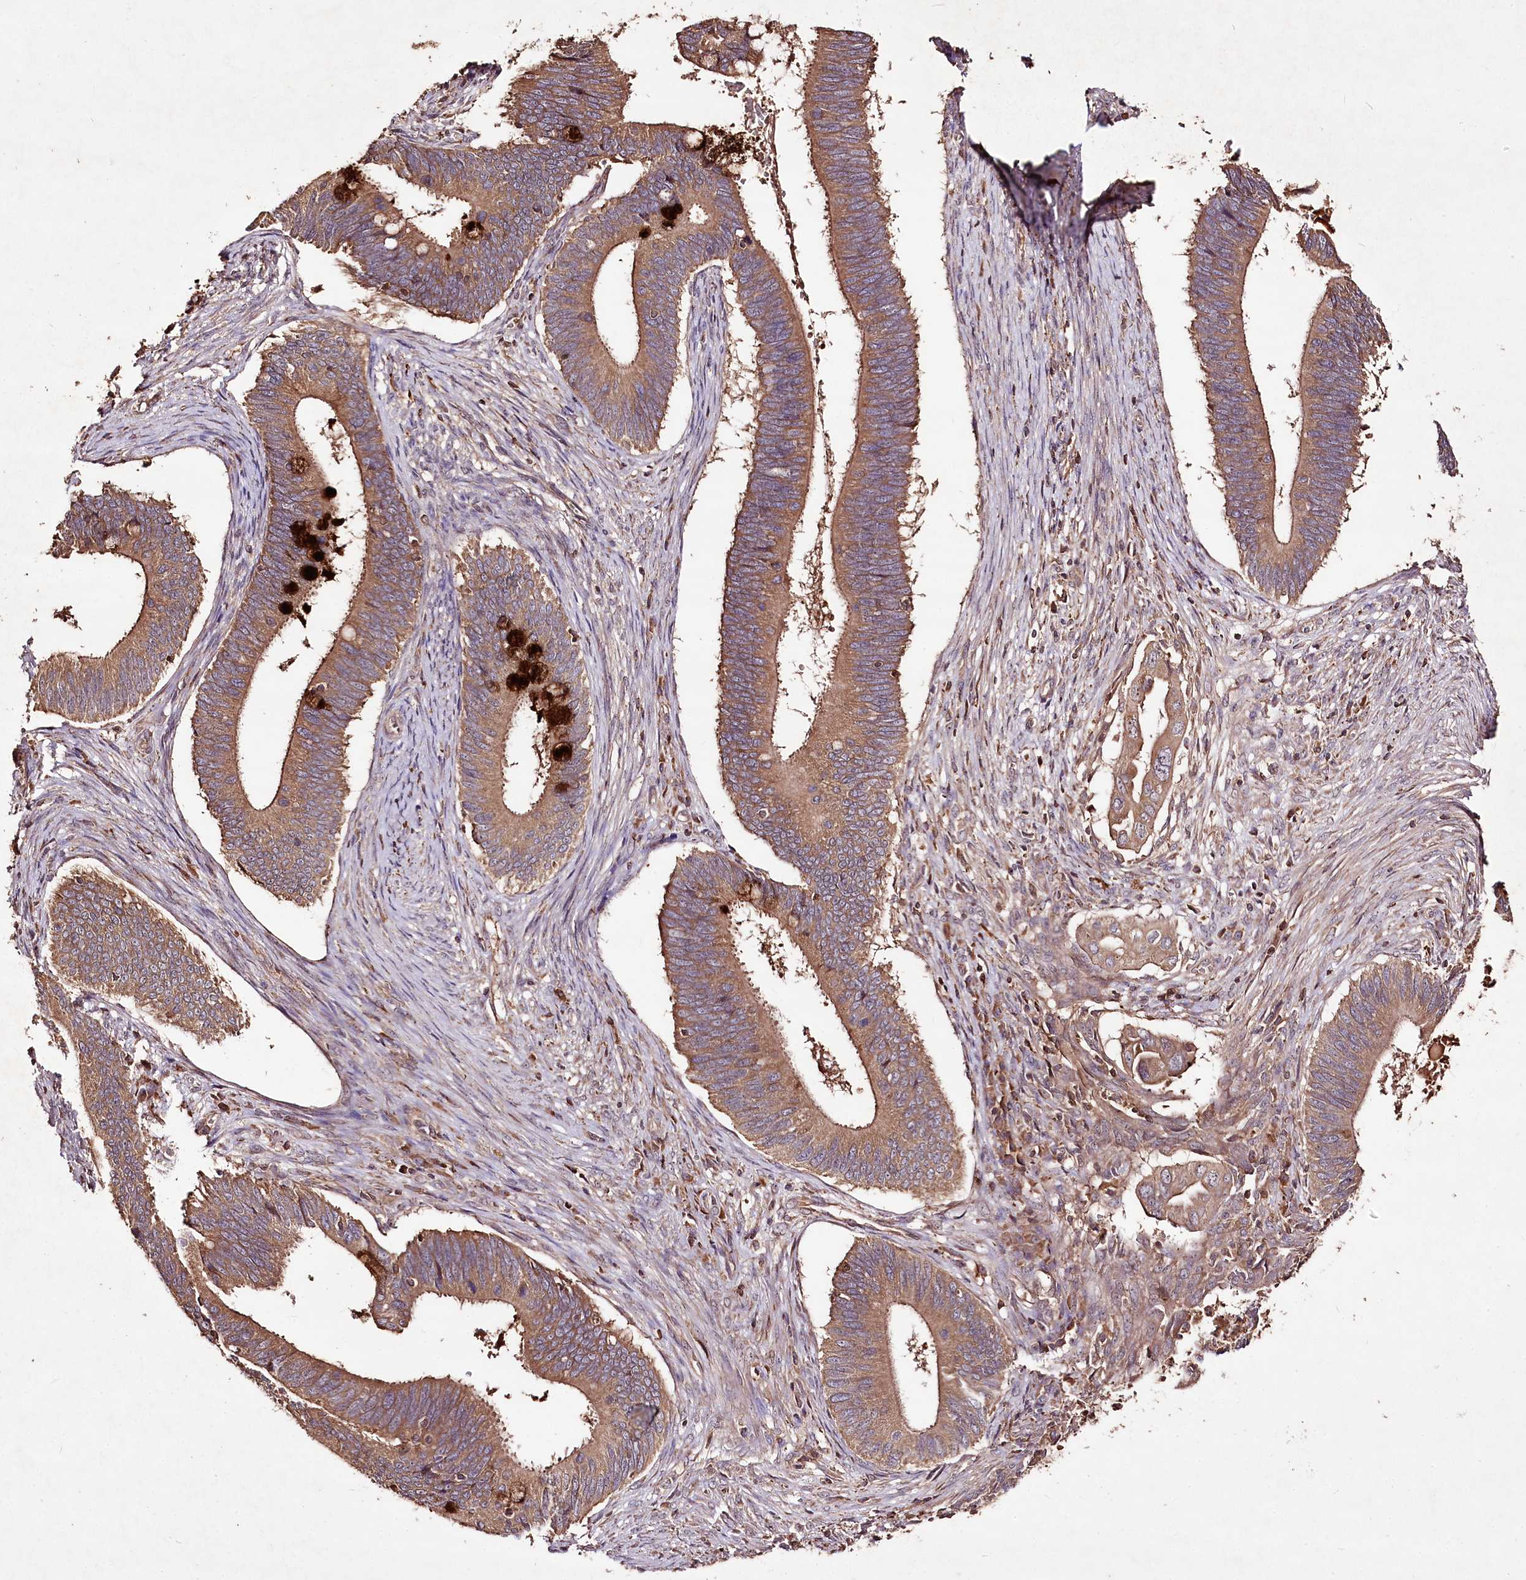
{"staining": {"intensity": "moderate", "quantity": ">75%", "location": "cytoplasmic/membranous"}, "tissue": "cervical cancer", "cell_type": "Tumor cells", "image_type": "cancer", "snomed": [{"axis": "morphology", "description": "Adenocarcinoma, NOS"}, {"axis": "topography", "description": "Cervix"}], "caption": "Cervical cancer (adenocarcinoma) stained with a brown dye exhibits moderate cytoplasmic/membranous positive expression in approximately >75% of tumor cells.", "gene": "FAM53B", "patient": {"sex": "female", "age": 42}}